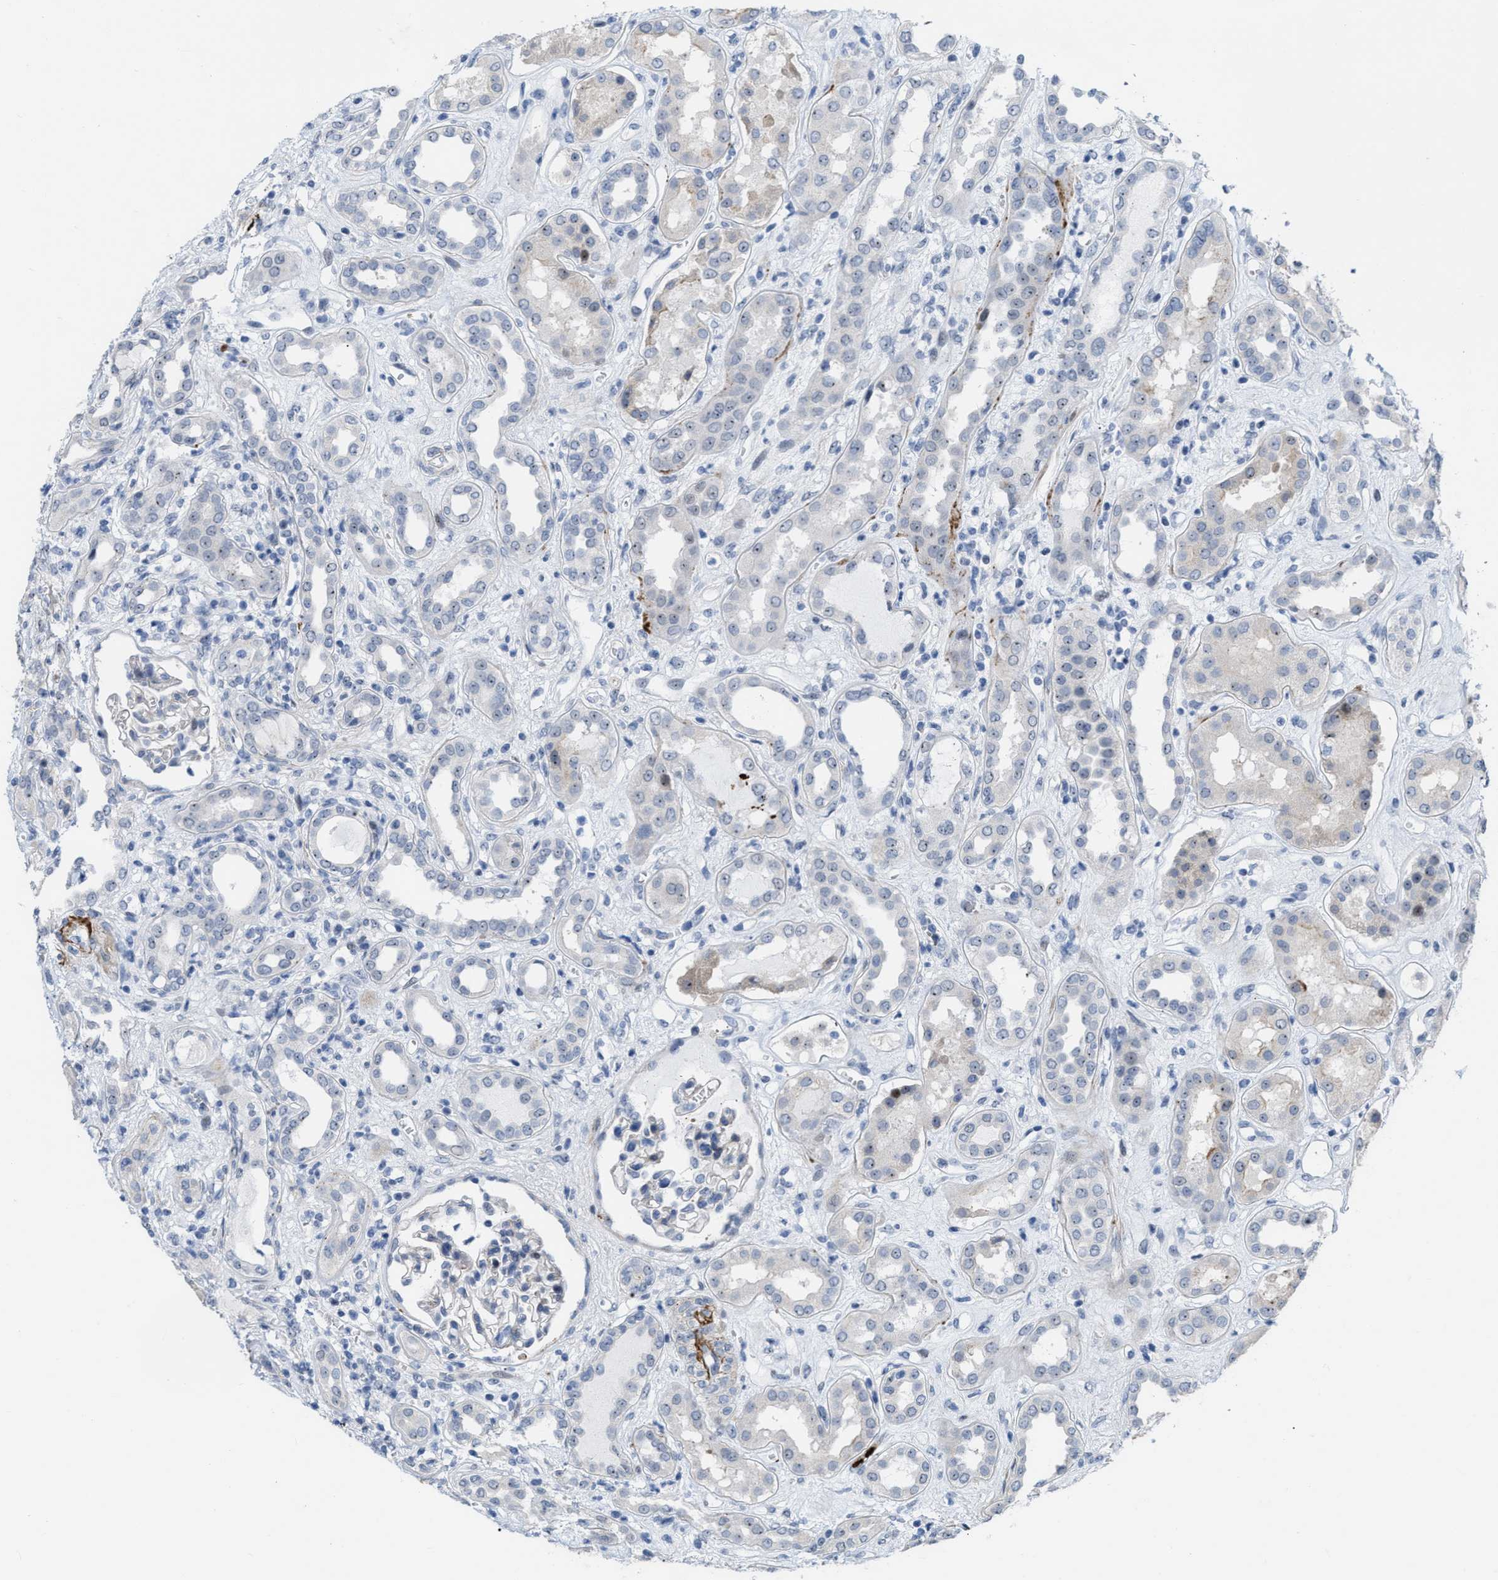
{"staining": {"intensity": "weak", "quantity": "<25%", "location": "cytoplasmic/membranous"}, "tissue": "kidney", "cell_type": "Cells in glomeruli", "image_type": "normal", "snomed": [{"axis": "morphology", "description": "Normal tissue, NOS"}, {"axis": "topography", "description": "Kidney"}], "caption": "Immunohistochemistry (IHC) histopathology image of normal human kidney stained for a protein (brown), which displays no positivity in cells in glomeruli. The staining is performed using DAB (3,3'-diaminobenzidine) brown chromogen with nuclei counter-stained in using hematoxylin.", "gene": "POLR1F", "patient": {"sex": "male", "age": 59}}